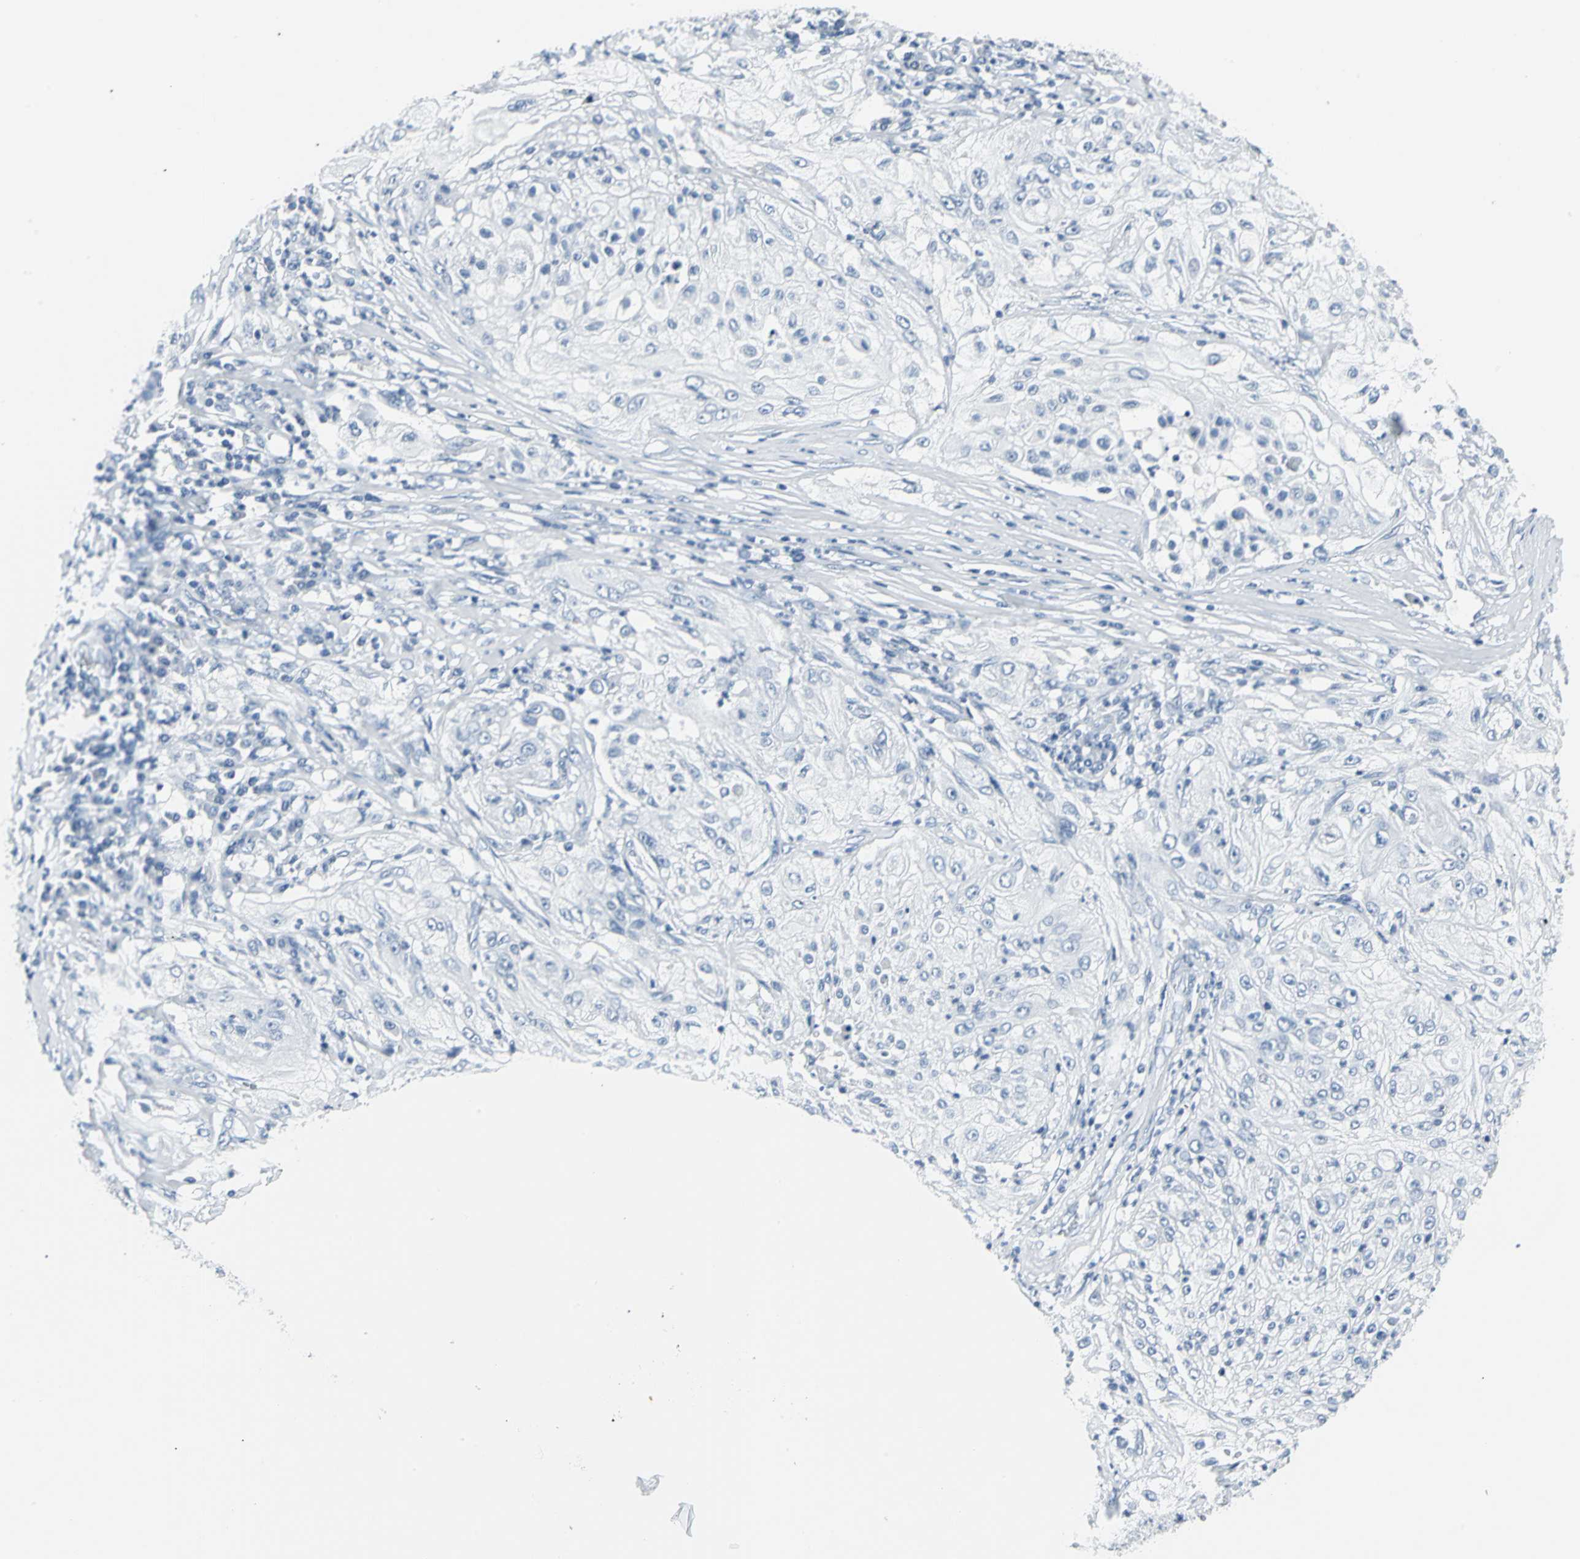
{"staining": {"intensity": "negative", "quantity": "none", "location": "none"}, "tissue": "lung cancer", "cell_type": "Tumor cells", "image_type": "cancer", "snomed": [{"axis": "morphology", "description": "Inflammation, NOS"}, {"axis": "morphology", "description": "Squamous cell carcinoma, NOS"}, {"axis": "topography", "description": "Lymph node"}, {"axis": "topography", "description": "Soft tissue"}, {"axis": "topography", "description": "Lung"}], "caption": "Immunohistochemistry of human lung cancer (squamous cell carcinoma) shows no expression in tumor cells. The staining is performed using DAB (3,3'-diaminobenzidine) brown chromogen with nuclei counter-stained in using hematoxylin.", "gene": "IQGAP2", "patient": {"sex": "male", "age": 66}}